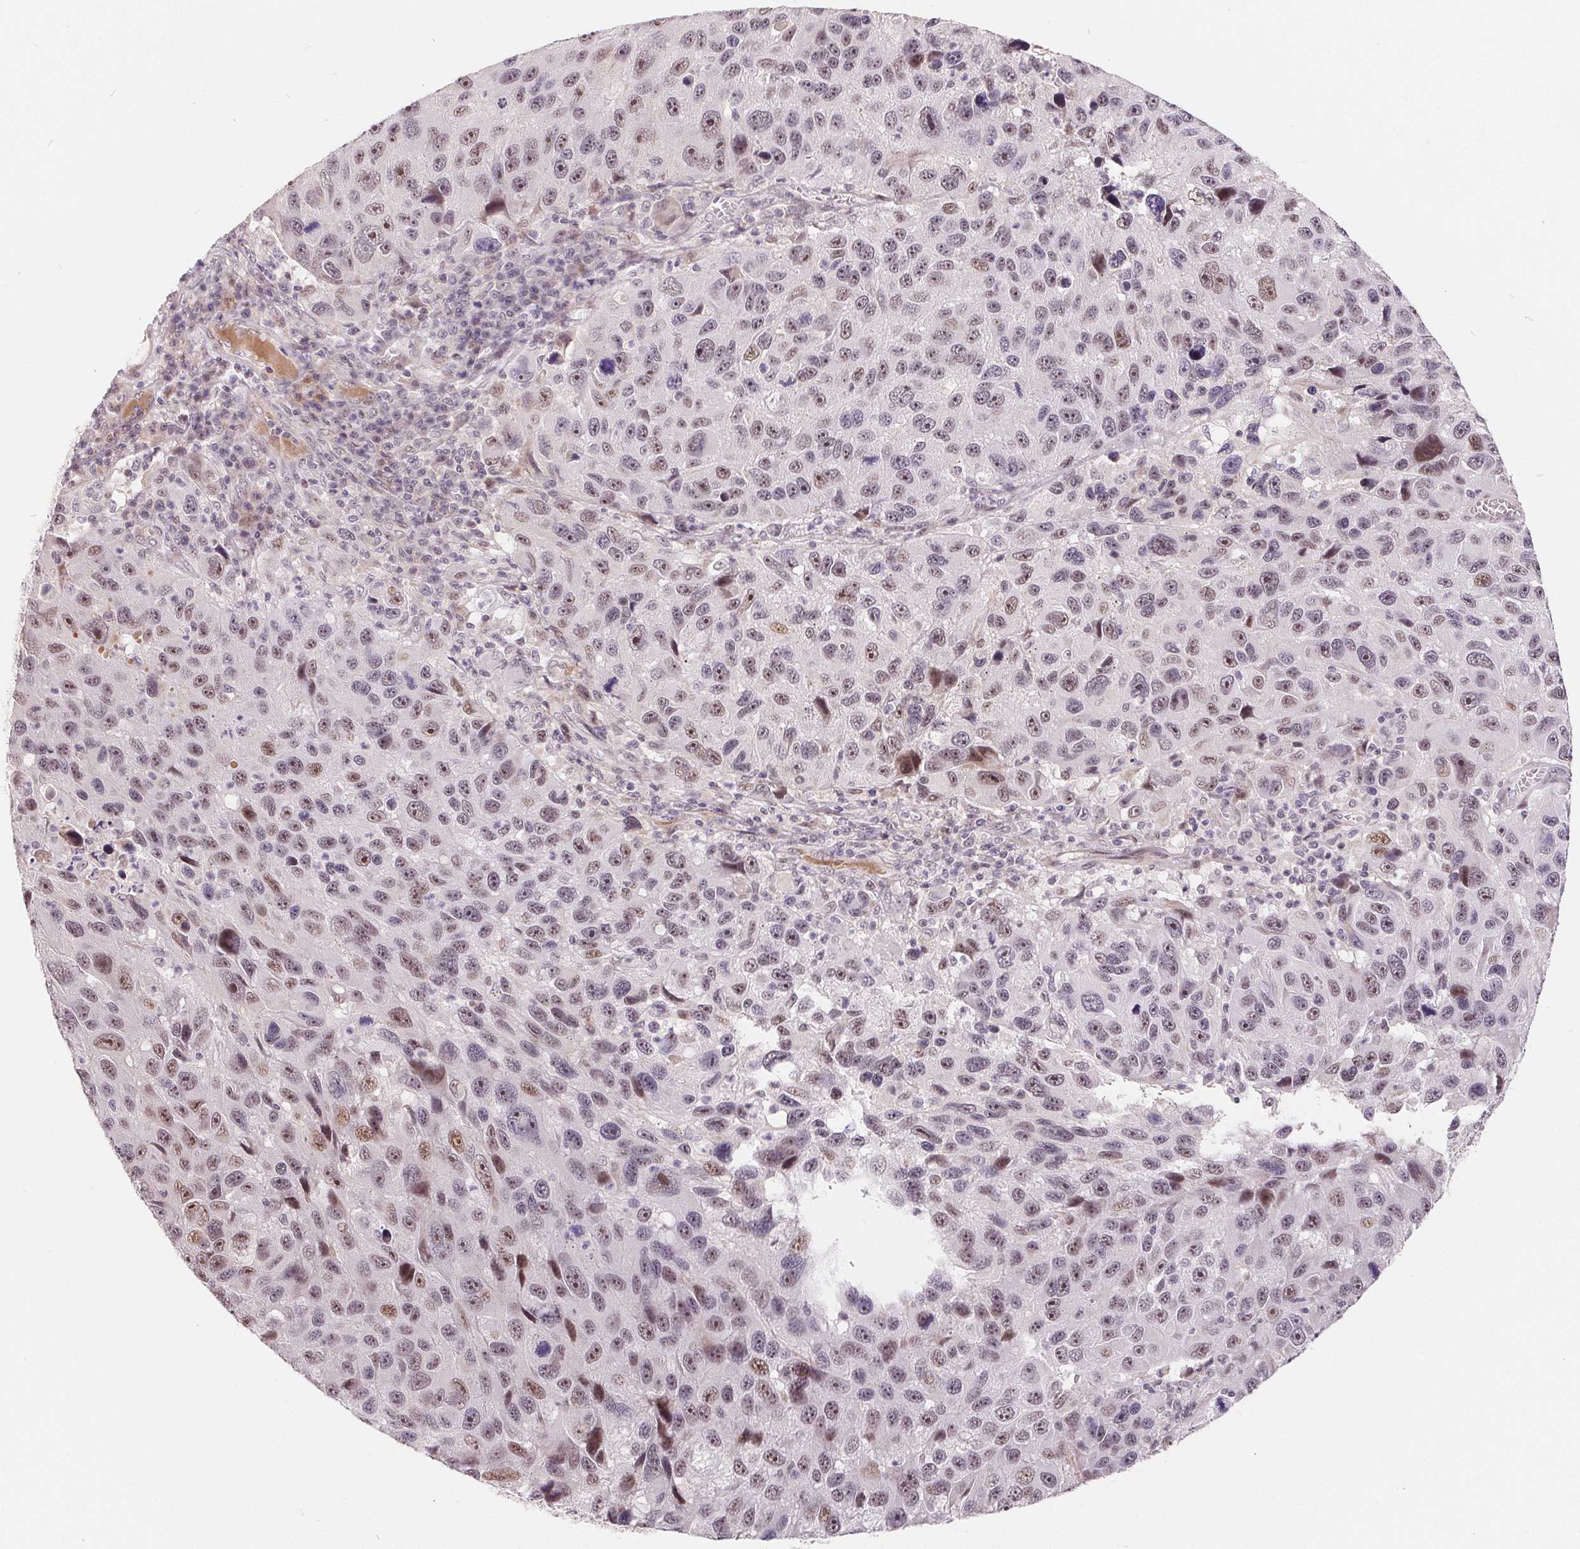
{"staining": {"intensity": "moderate", "quantity": "25%-75%", "location": "nuclear"}, "tissue": "melanoma", "cell_type": "Tumor cells", "image_type": "cancer", "snomed": [{"axis": "morphology", "description": "Malignant melanoma, NOS"}, {"axis": "topography", "description": "Skin"}], "caption": "Protein expression analysis of malignant melanoma exhibits moderate nuclear expression in about 25%-75% of tumor cells. Immunohistochemistry stains the protein in brown and the nuclei are stained blue.", "gene": "NRG2", "patient": {"sex": "male", "age": 53}}